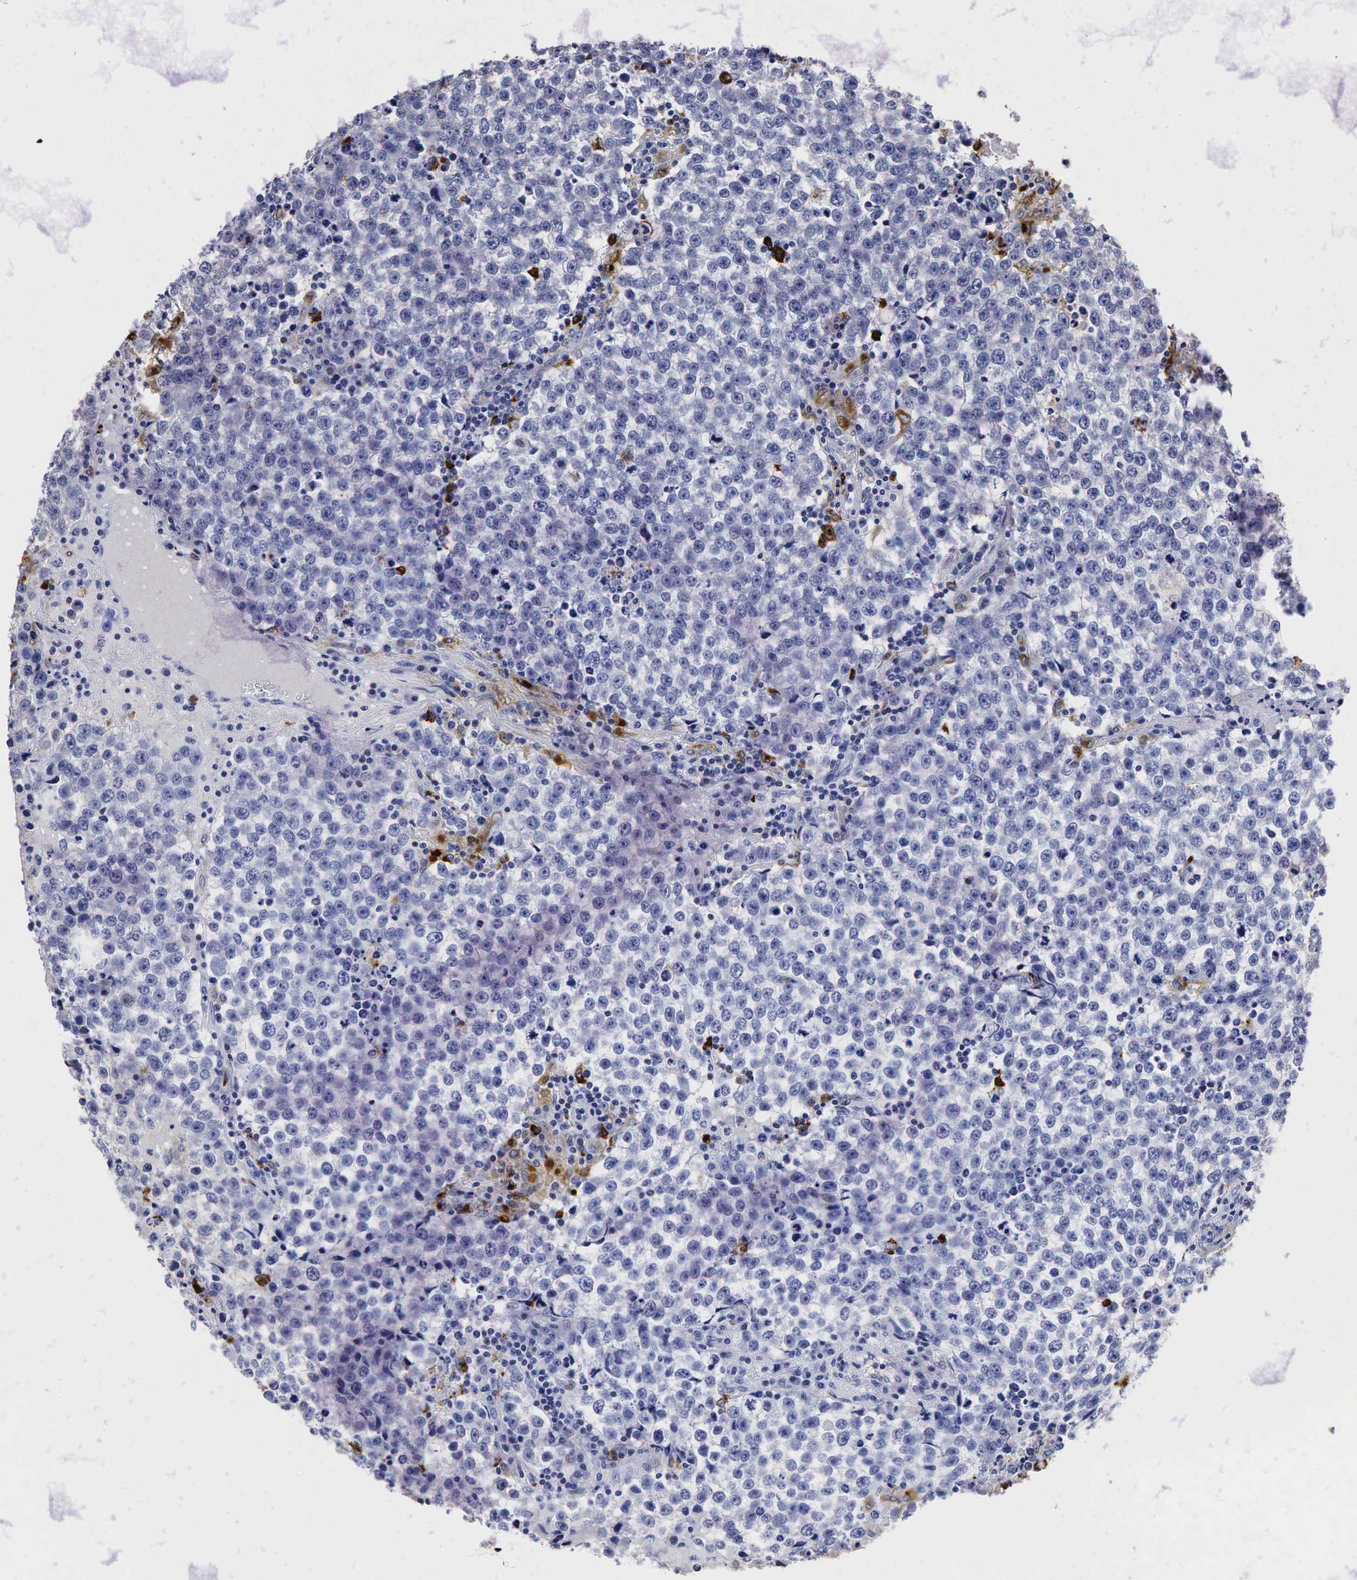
{"staining": {"intensity": "negative", "quantity": "none", "location": "none"}, "tissue": "testis cancer", "cell_type": "Tumor cells", "image_type": "cancer", "snomed": [{"axis": "morphology", "description": "Seminoma, NOS"}, {"axis": "topography", "description": "Testis"}], "caption": "This is an immunohistochemistry image of testis cancer. There is no expression in tumor cells.", "gene": "LYZ", "patient": {"sex": "male", "age": 36}}